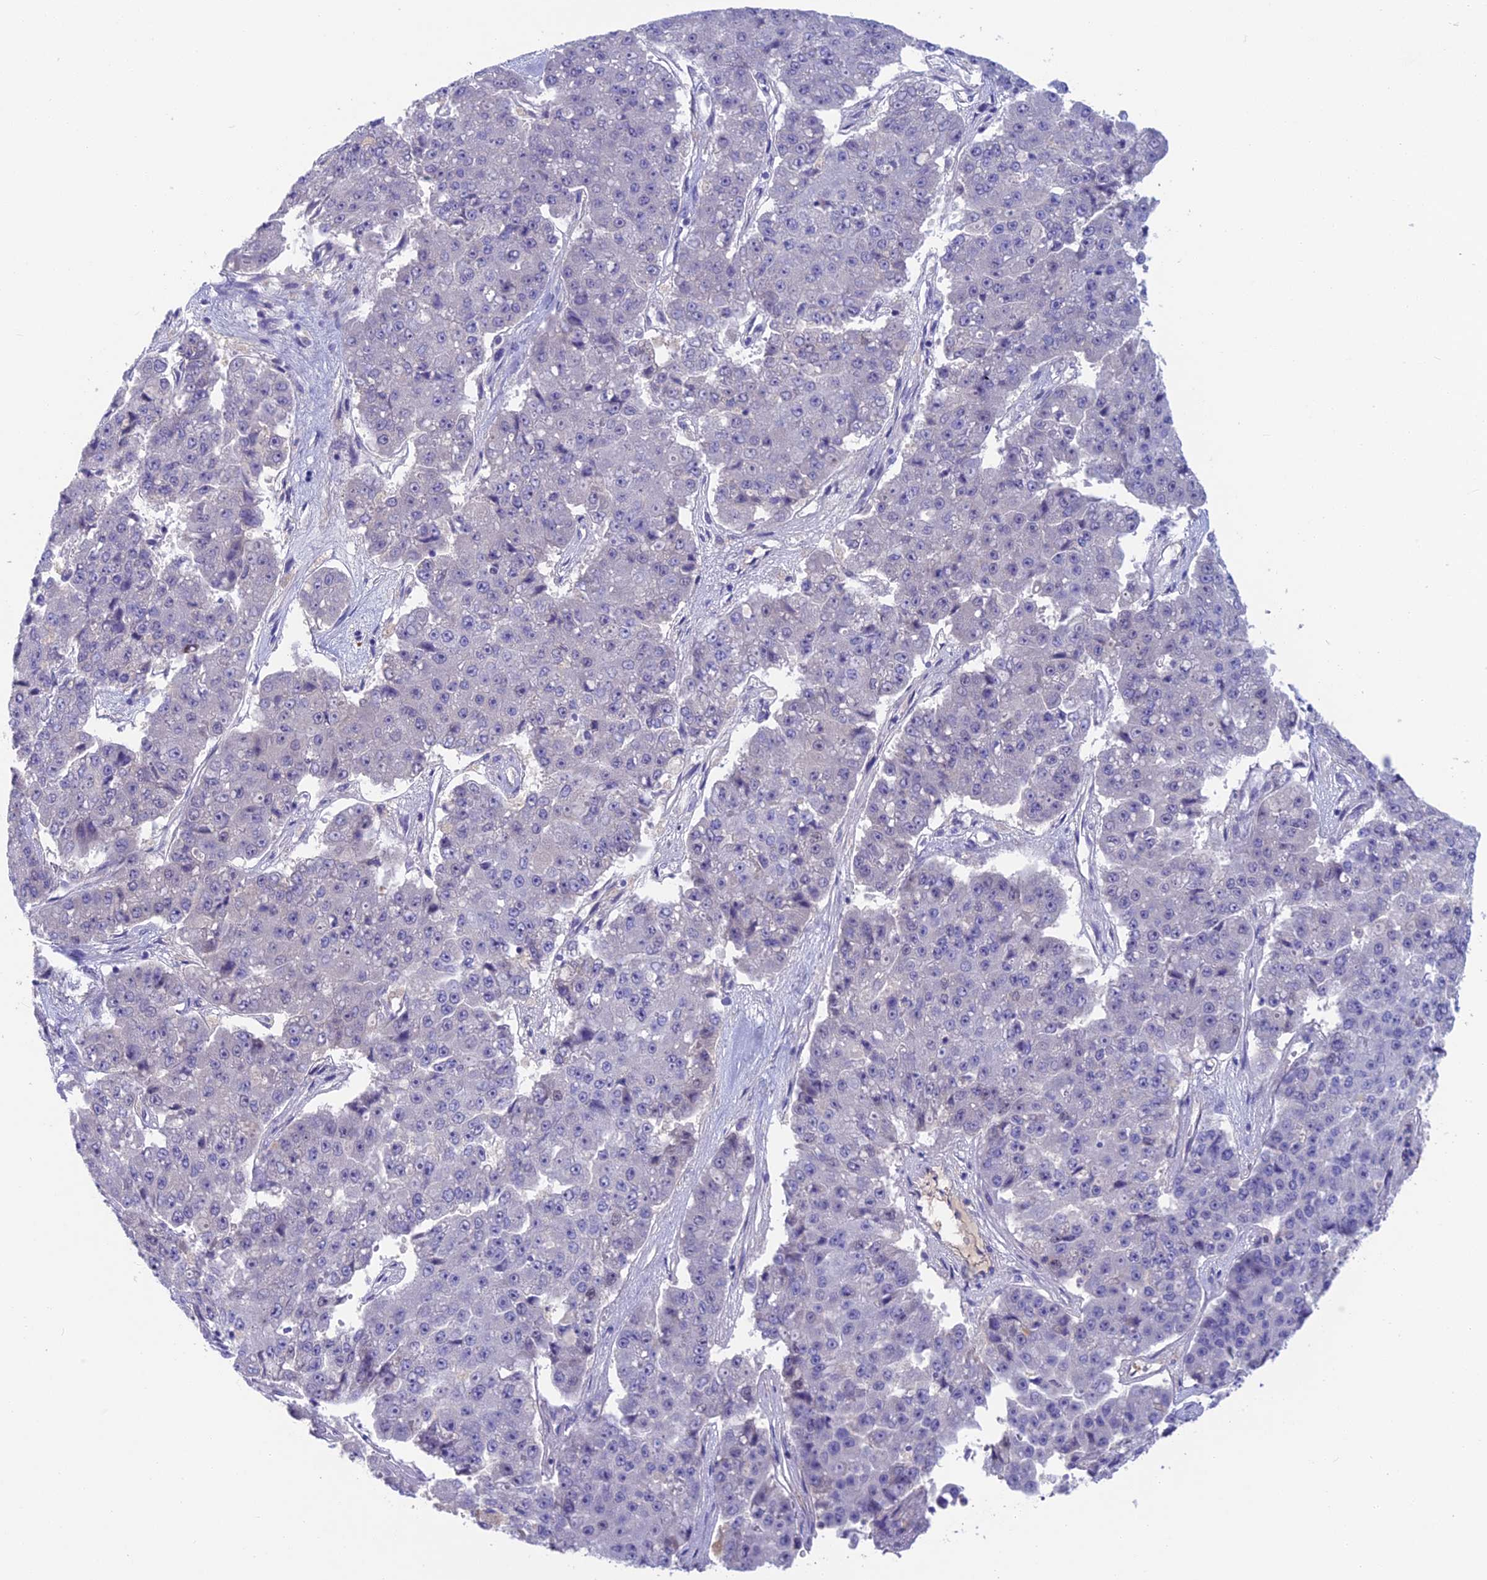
{"staining": {"intensity": "negative", "quantity": "none", "location": "none"}, "tissue": "pancreatic cancer", "cell_type": "Tumor cells", "image_type": "cancer", "snomed": [{"axis": "morphology", "description": "Adenocarcinoma, NOS"}, {"axis": "topography", "description": "Pancreas"}], "caption": "Tumor cells show no significant protein positivity in pancreatic cancer (adenocarcinoma).", "gene": "SNAP91", "patient": {"sex": "male", "age": 50}}